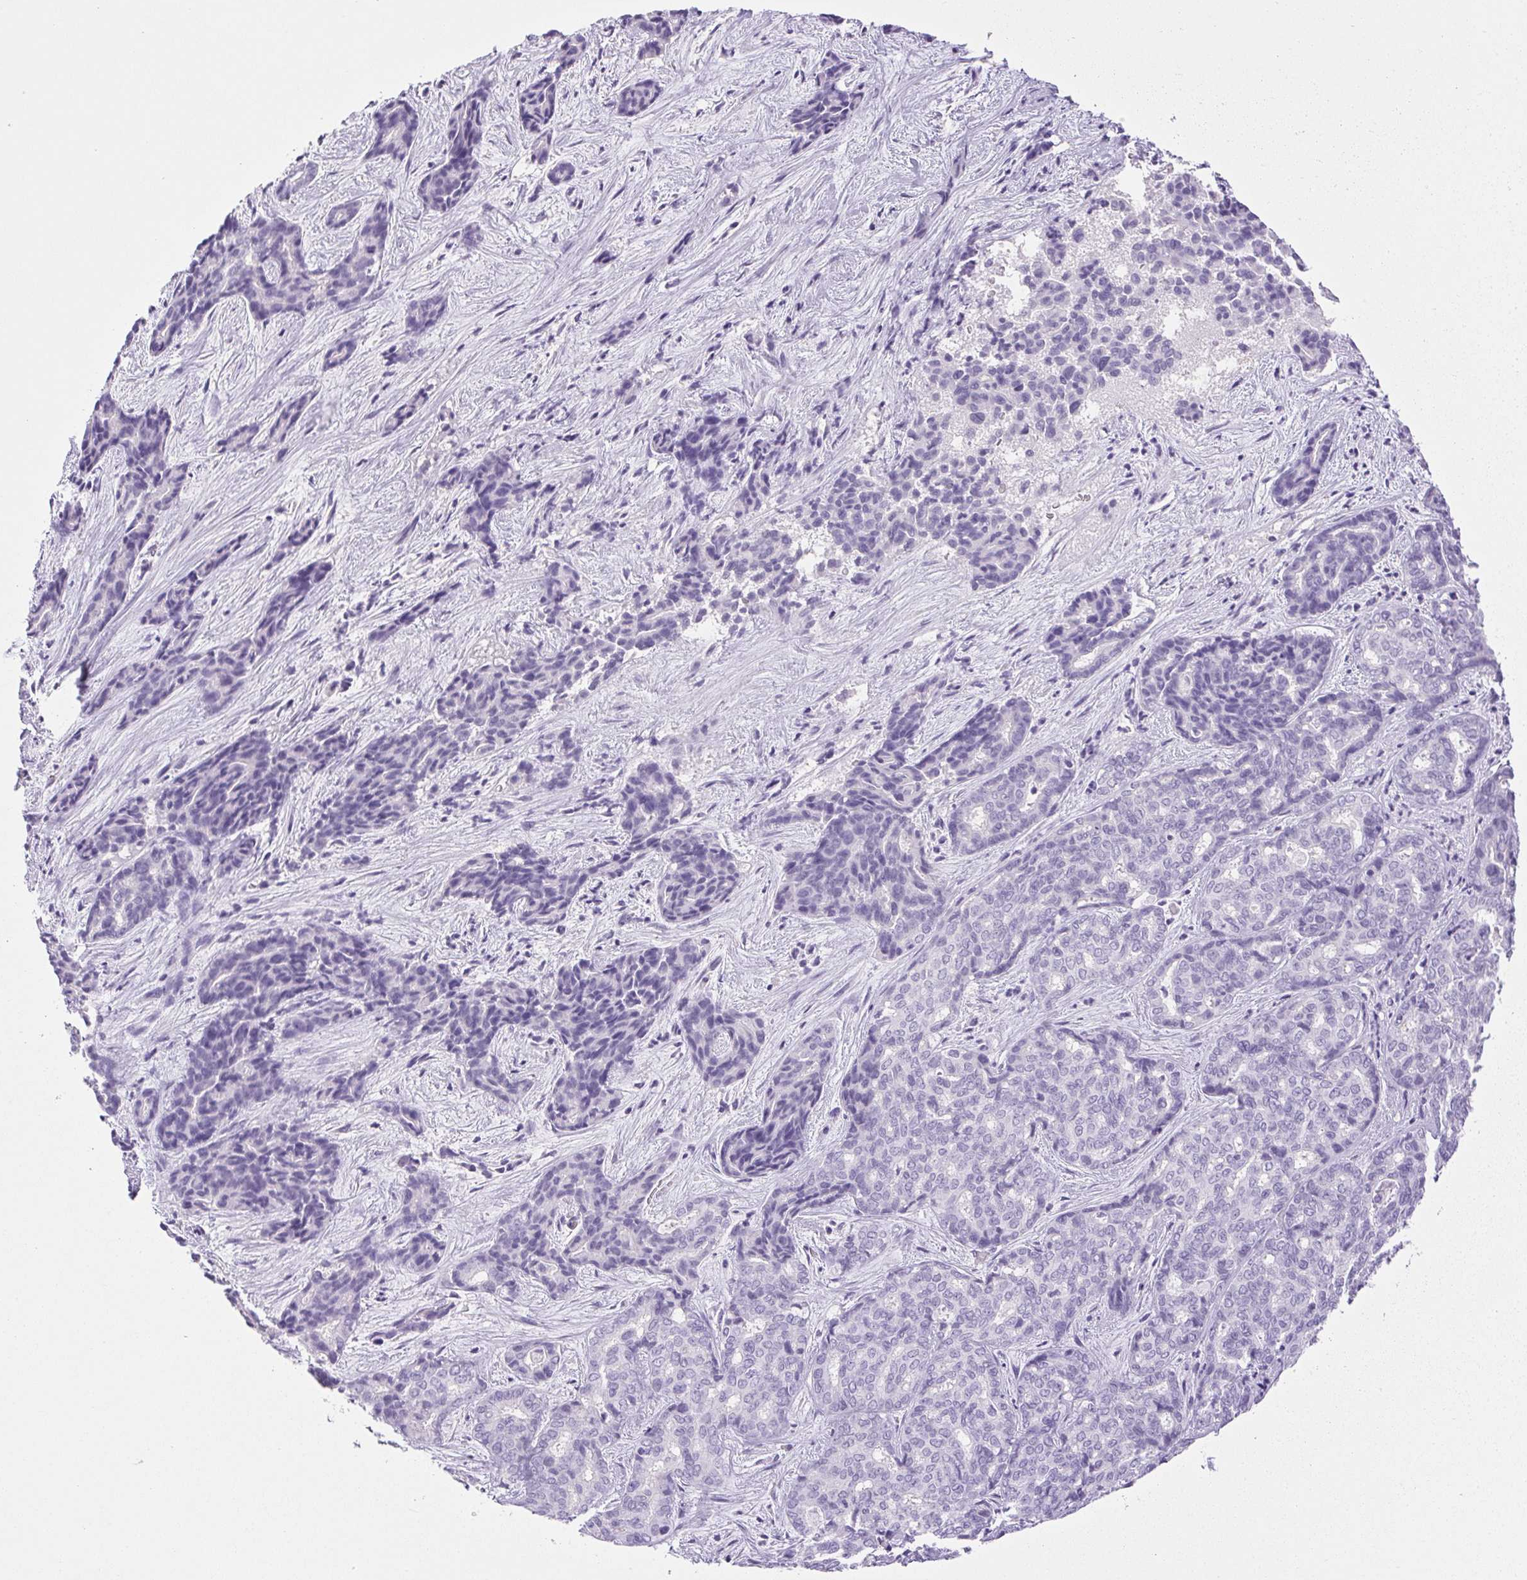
{"staining": {"intensity": "negative", "quantity": "none", "location": "none"}, "tissue": "liver cancer", "cell_type": "Tumor cells", "image_type": "cancer", "snomed": [{"axis": "morphology", "description": "Cholangiocarcinoma"}, {"axis": "topography", "description": "Liver"}], "caption": "Cholangiocarcinoma (liver) was stained to show a protein in brown. There is no significant staining in tumor cells. (Immunohistochemistry, brightfield microscopy, high magnification).", "gene": "PAPPA2", "patient": {"sex": "female", "age": 64}}